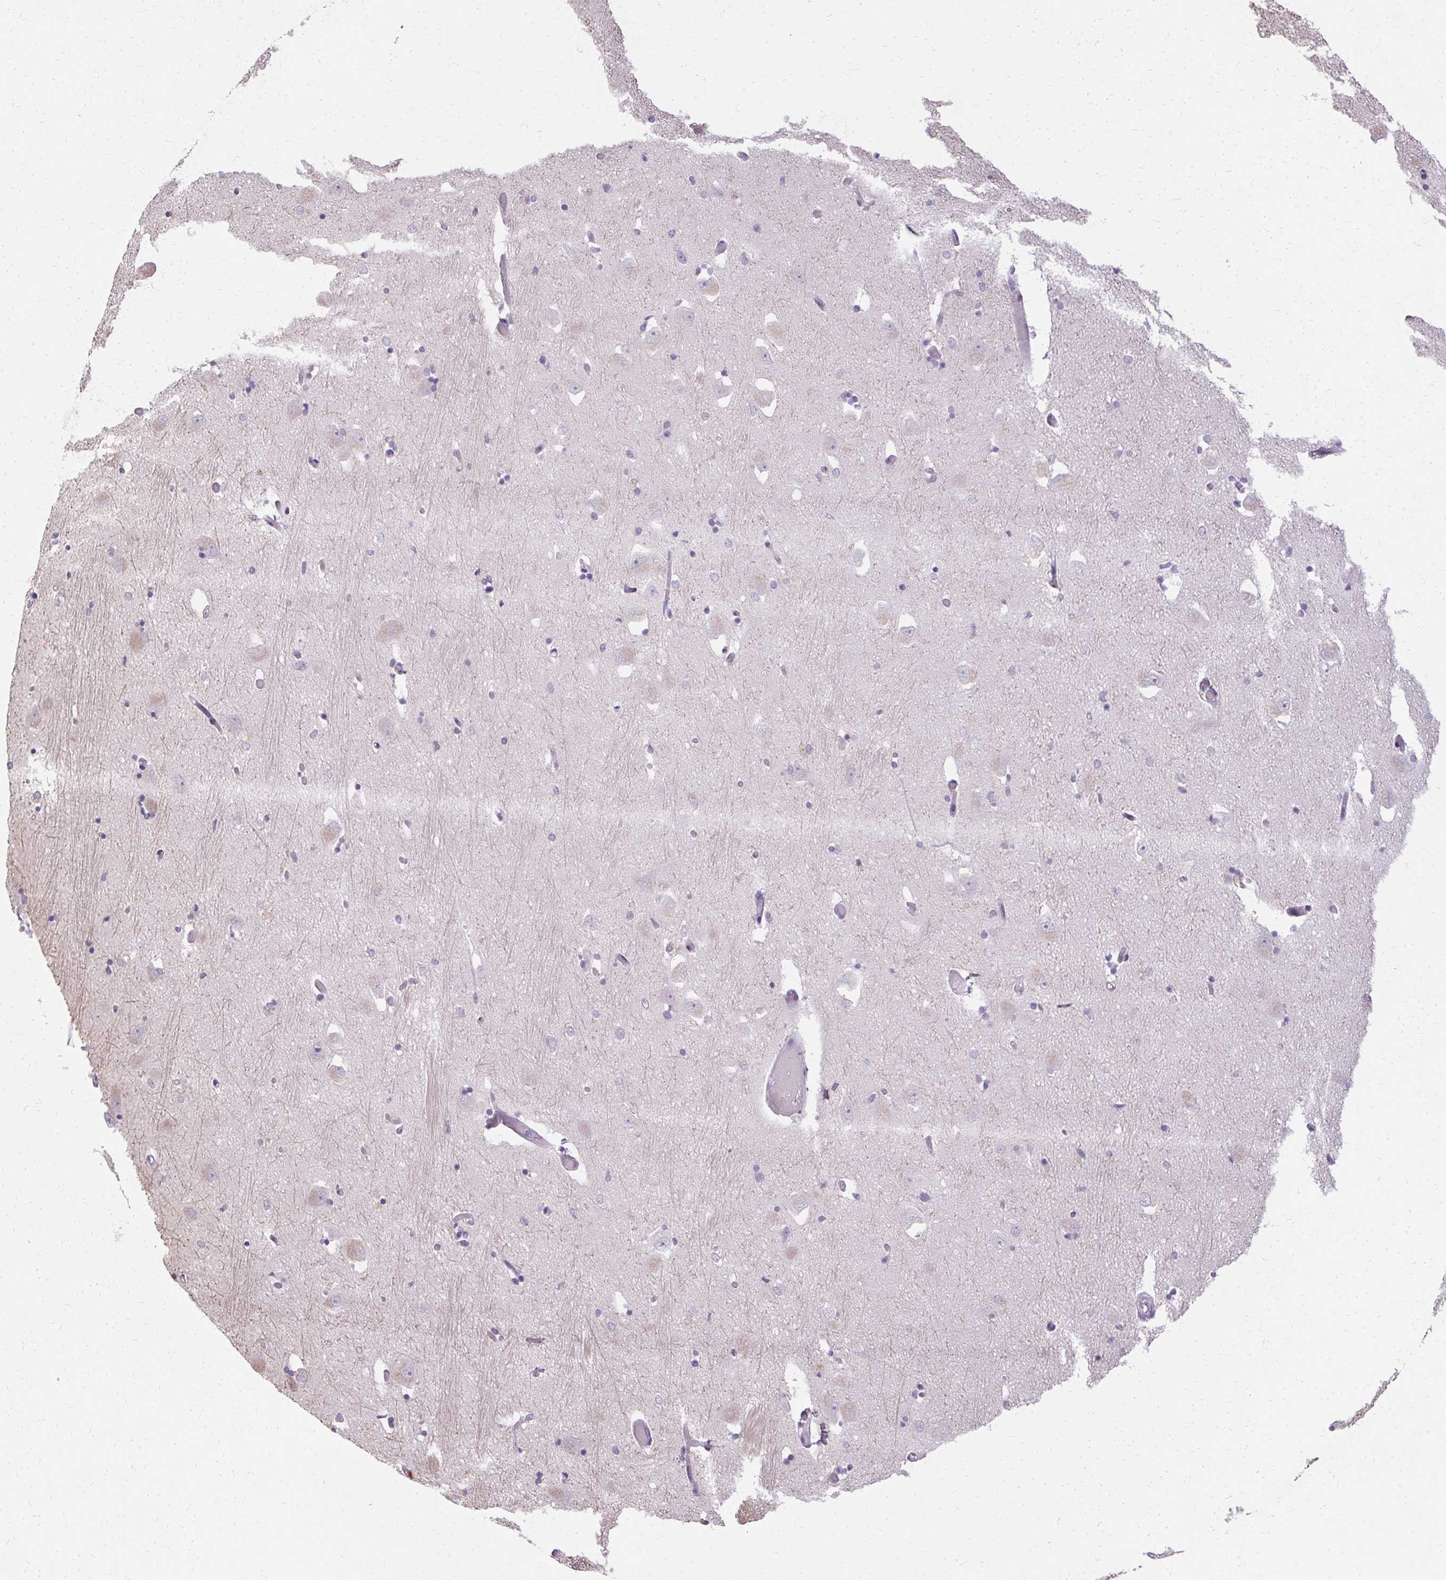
{"staining": {"intensity": "negative", "quantity": "none", "location": "none"}, "tissue": "caudate", "cell_type": "Glial cells", "image_type": "normal", "snomed": [{"axis": "morphology", "description": "Normal tissue, NOS"}, {"axis": "topography", "description": "Lateral ventricle wall"}, {"axis": "topography", "description": "Hippocampus"}], "caption": "Histopathology image shows no protein positivity in glial cells of normal caudate. Nuclei are stained in blue.", "gene": "HSD17B3", "patient": {"sex": "female", "age": 63}}